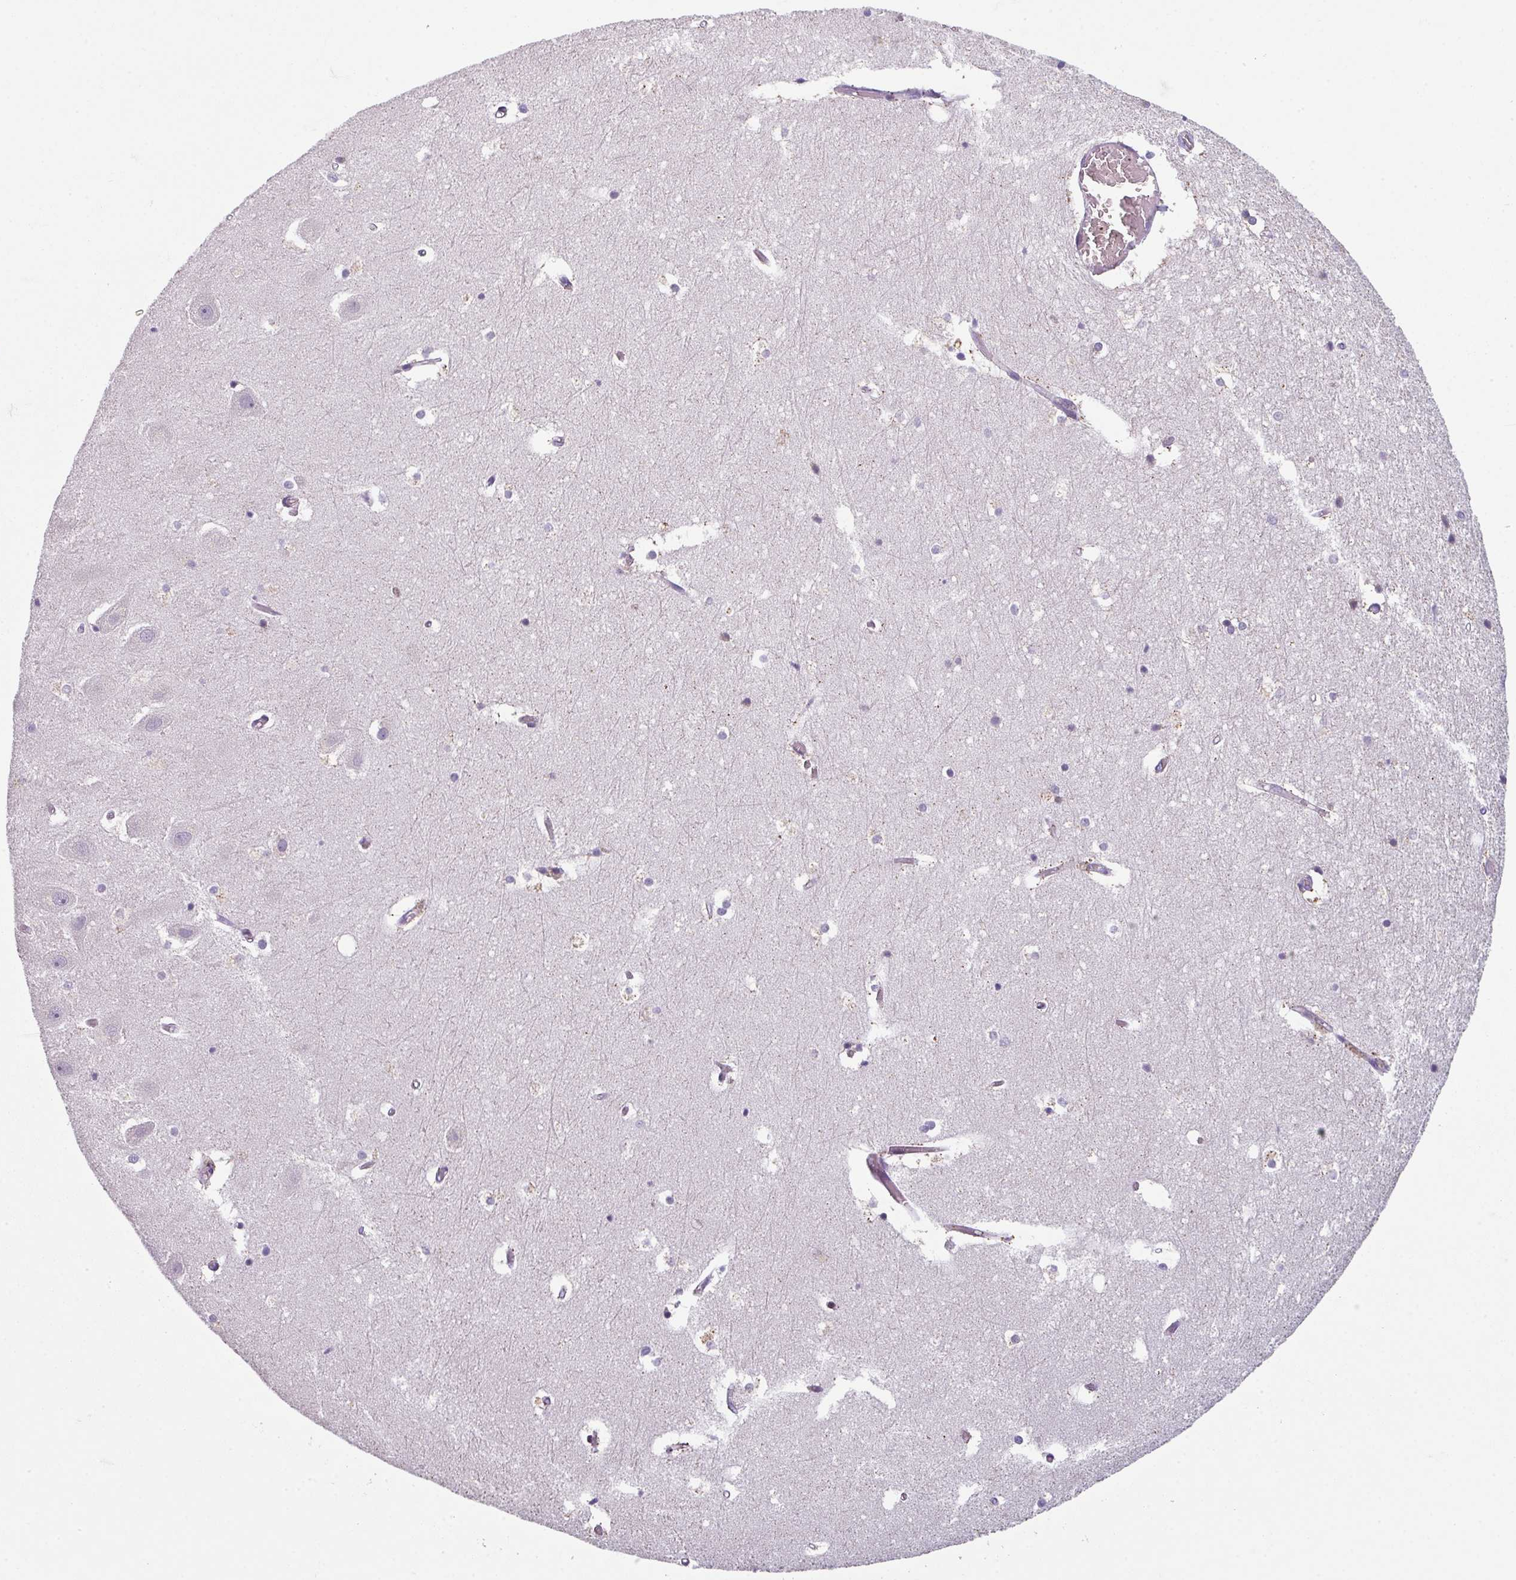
{"staining": {"intensity": "weak", "quantity": "<25%", "location": "cytoplasmic/membranous"}, "tissue": "hippocampus", "cell_type": "Glial cells", "image_type": "normal", "snomed": [{"axis": "morphology", "description": "Normal tissue, NOS"}, {"axis": "topography", "description": "Hippocampus"}], "caption": "IHC of normal hippocampus shows no staining in glial cells.", "gene": "NEDD9", "patient": {"sex": "female", "age": 52}}